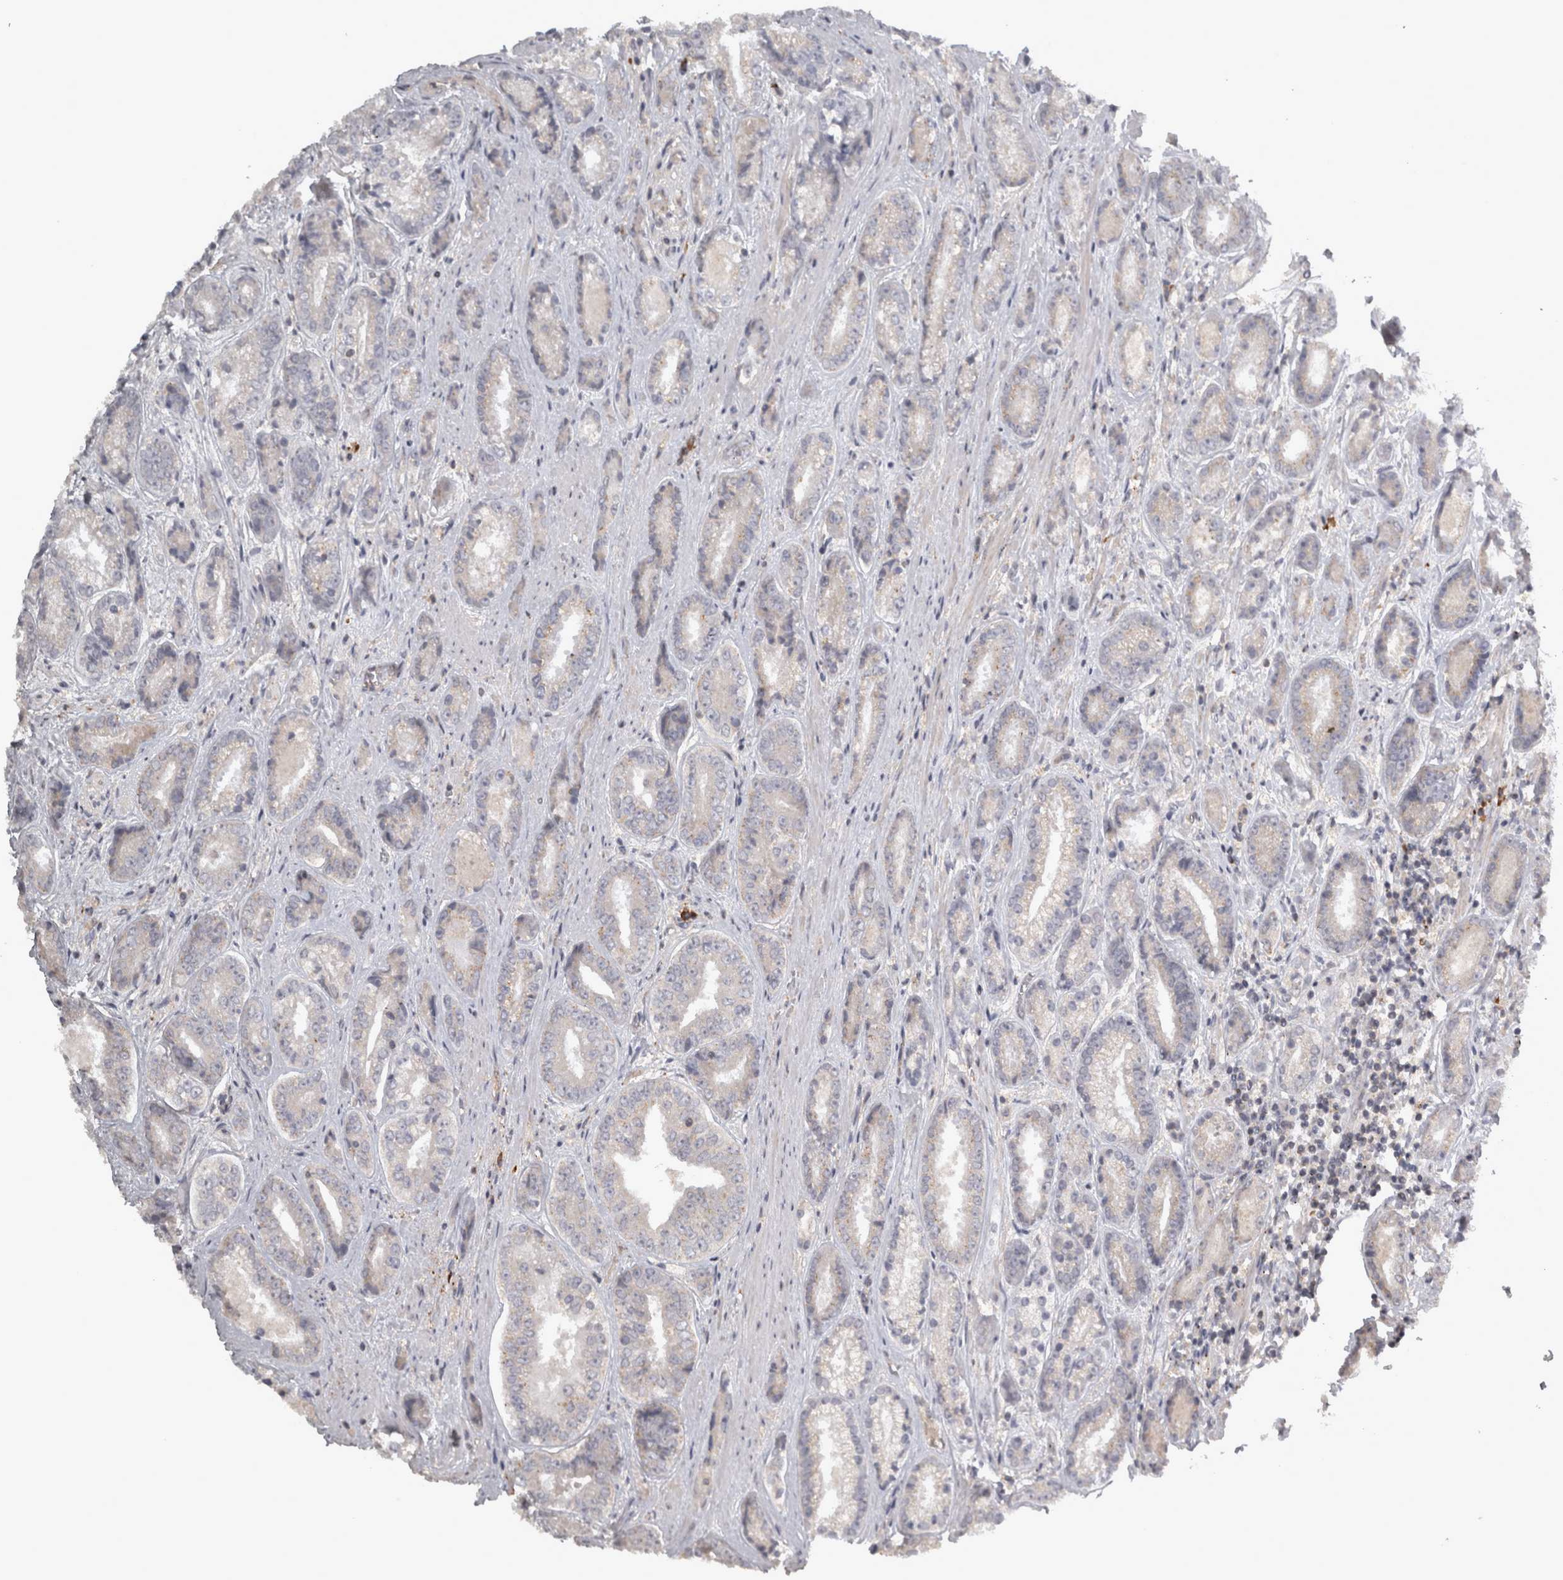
{"staining": {"intensity": "weak", "quantity": "<25%", "location": "cytoplasmic/membranous"}, "tissue": "prostate cancer", "cell_type": "Tumor cells", "image_type": "cancer", "snomed": [{"axis": "morphology", "description": "Adenocarcinoma, High grade"}, {"axis": "topography", "description": "Prostate"}], "caption": "Tumor cells are negative for brown protein staining in adenocarcinoma (high-grade) (prostate).", "gene": "SLCO5A1", "patient": {"sex": "male", "age": 61}}